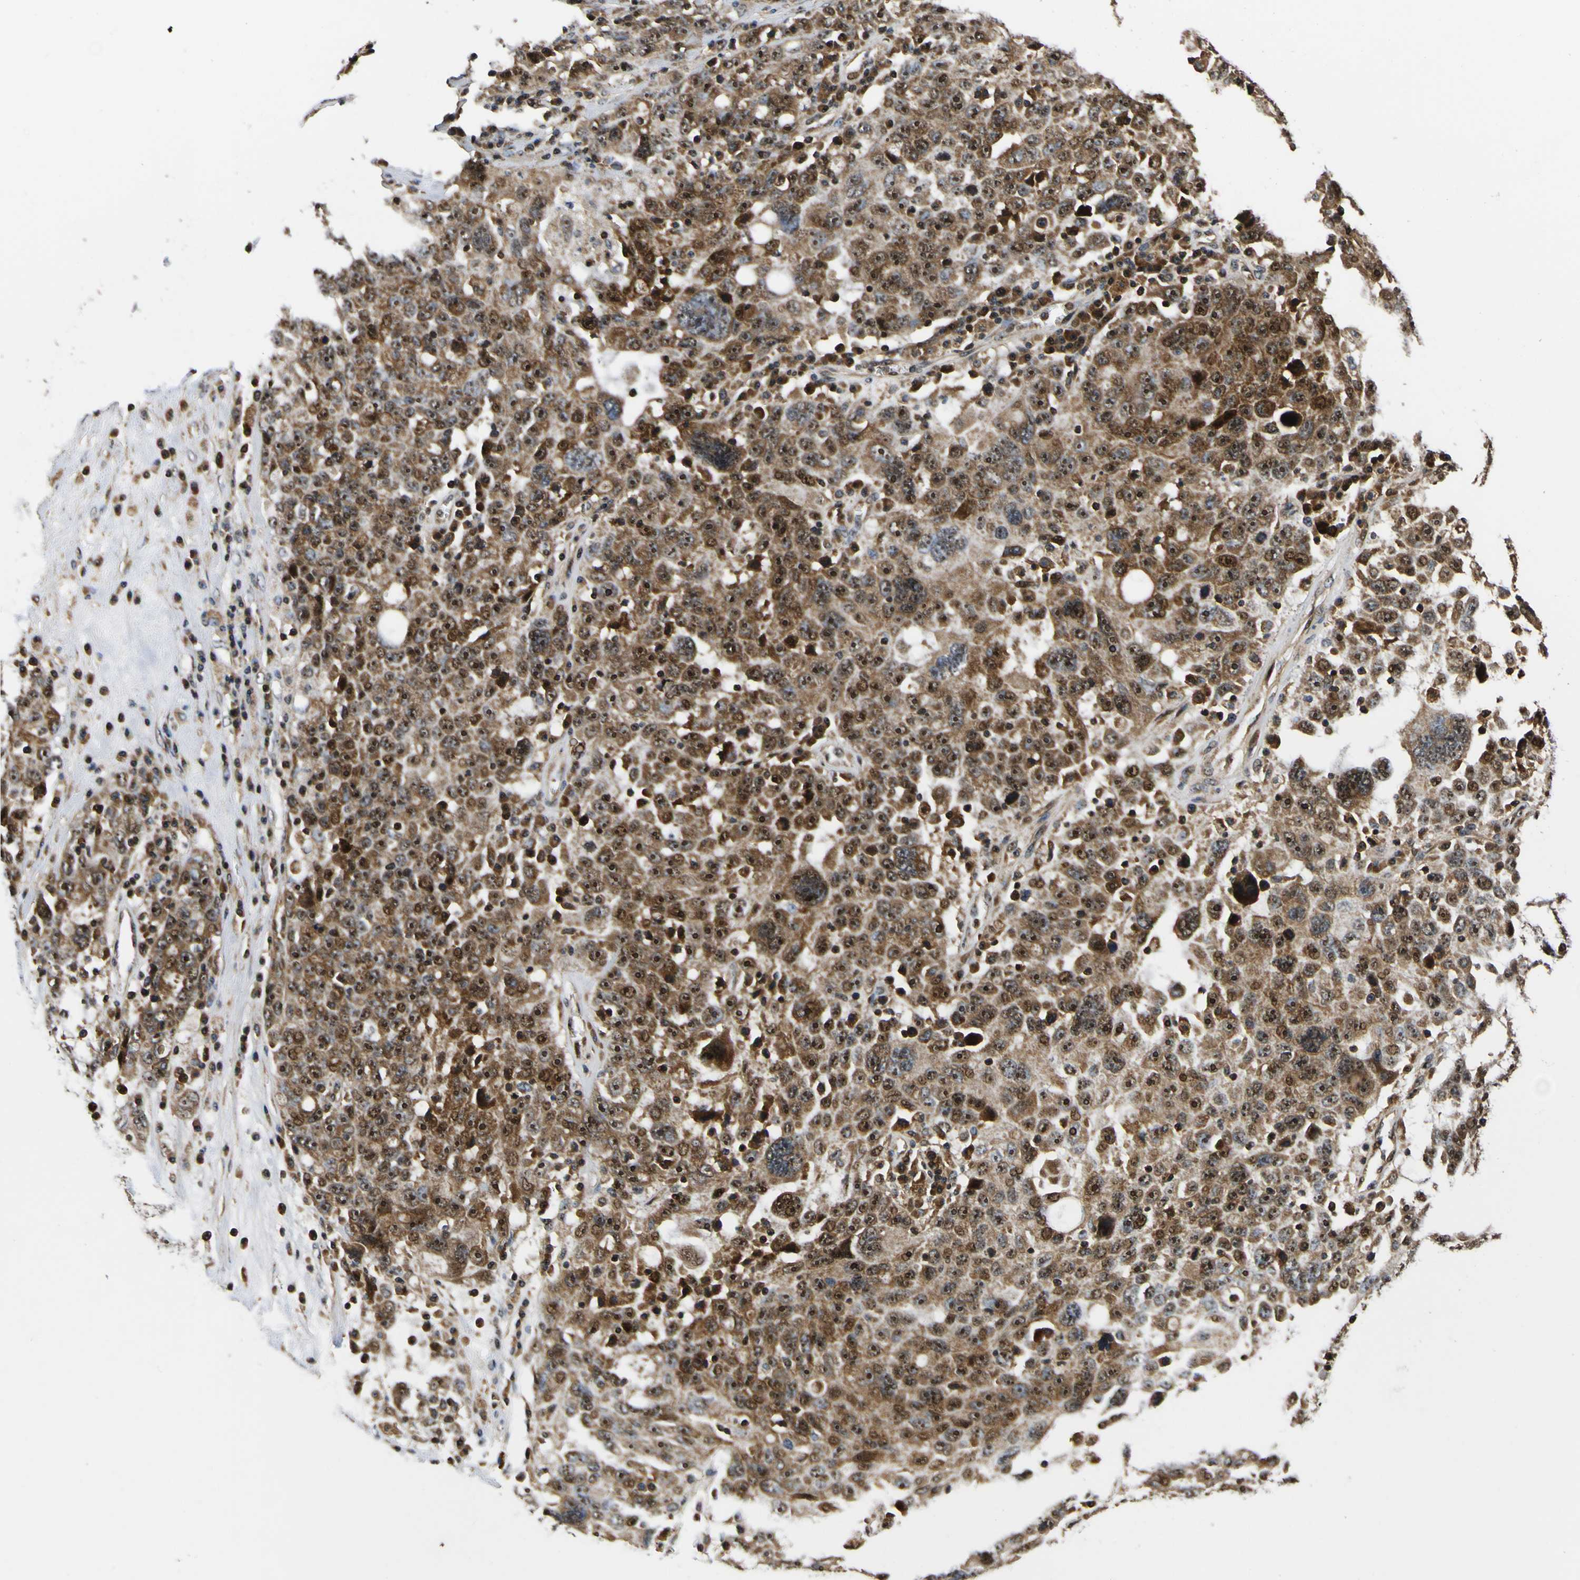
{"staining": {"intensity": "strong", "quantity": ">75%", "location": "cytoplasmic/membranous,nuclear"}, "tissue": "ovarian cancer", "cell_type": "Tumor cells", "image_type": "cancer", "snomed": [{"axis": "morphology", "description": "Carcinoma, endometroid"}, {"axis": "topography", "description": "Ovary"}], "caption": "Immunohistochemical staining of ovarian cancer (endometroid carcinoma) shows high levels of strong cytoplasmic/membranous and nuclear protein positivity in approximately >75% of tumor cells. (DAB IHC with brightfield microscopy, high magnification).", "gene": "LRP4", "patient": {"sex": "female", "age": 62}}